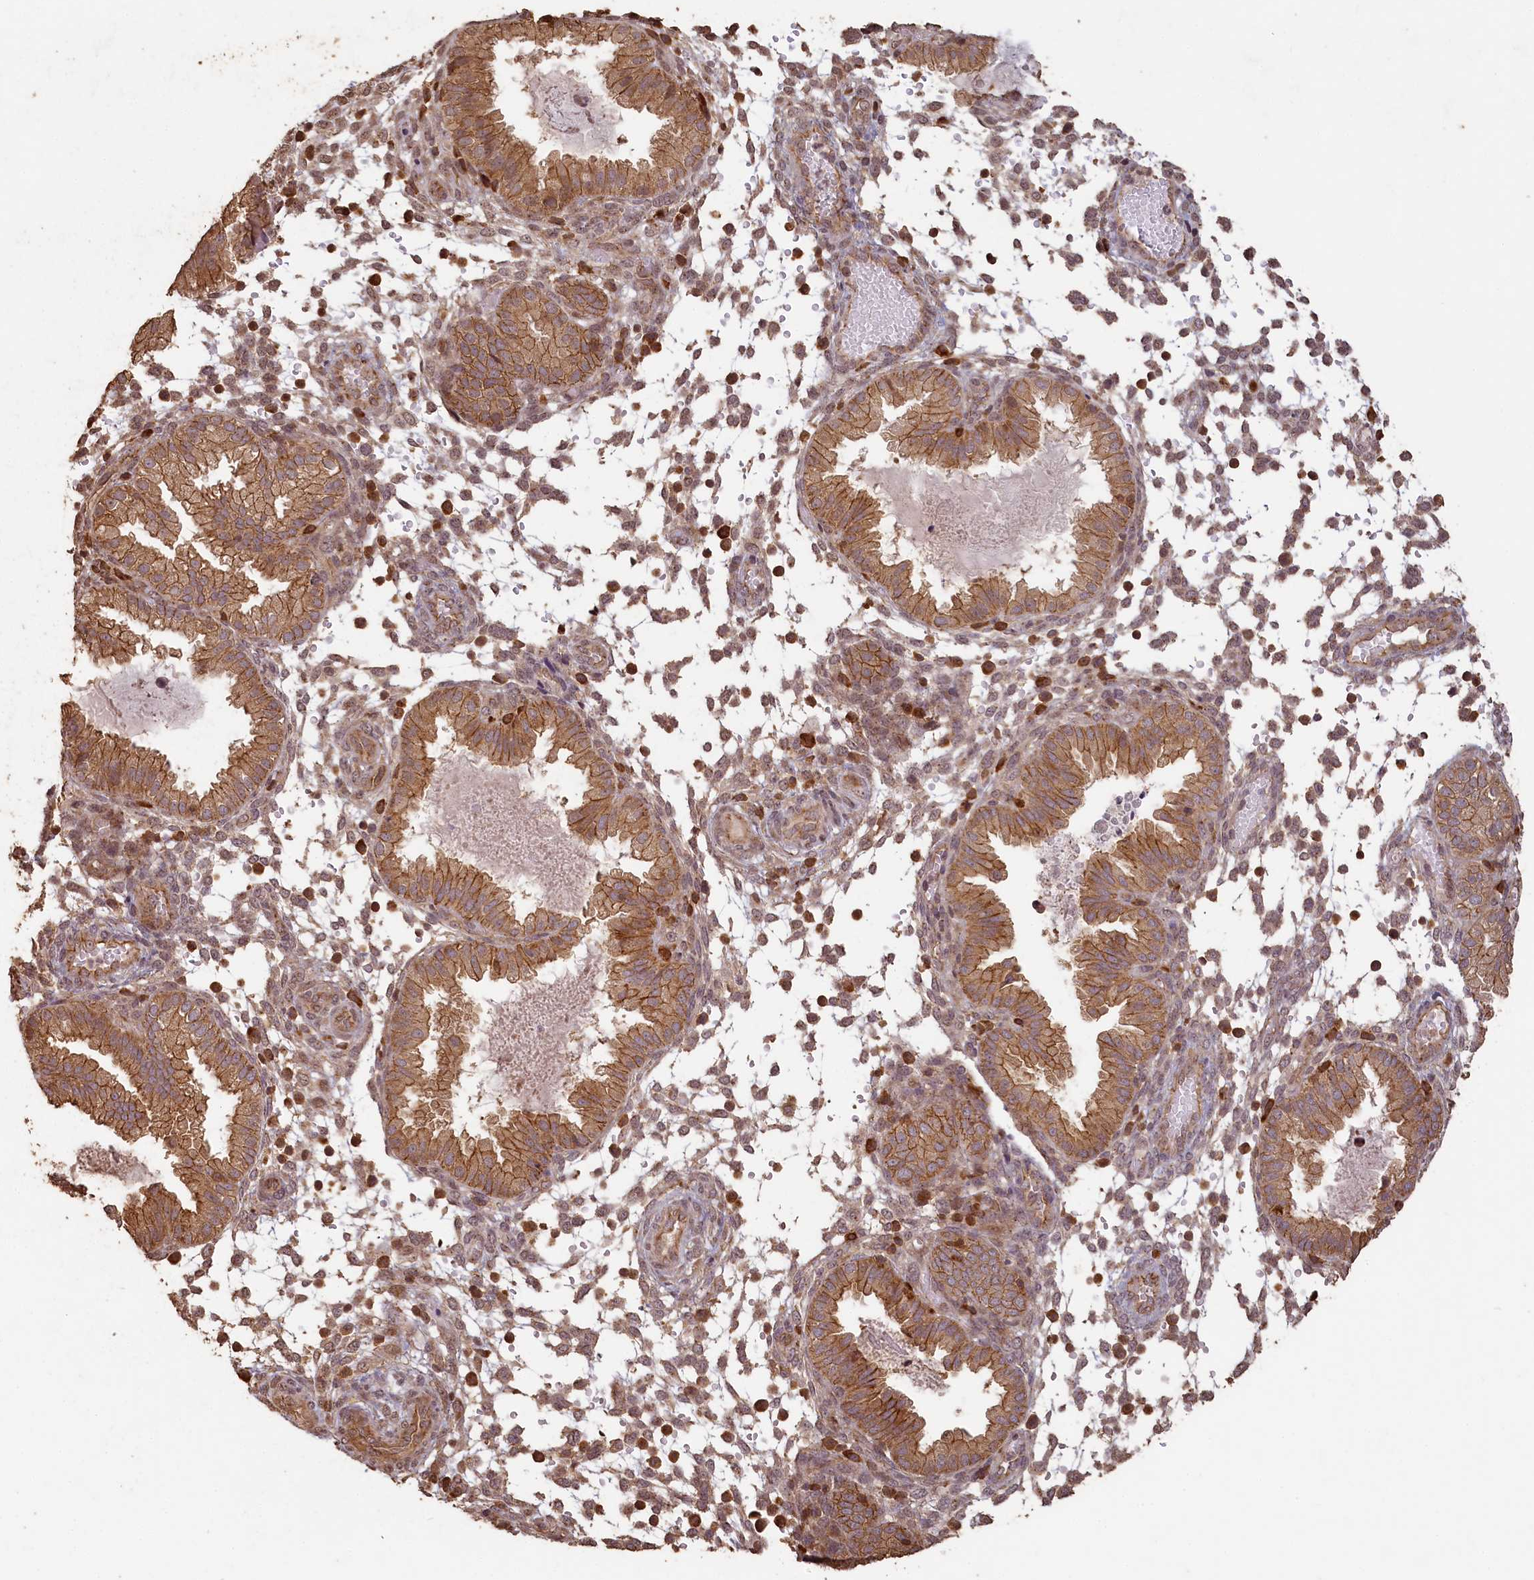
{"staining": {"intensity": "weak", "quantity": "25%-75%", "location": "cytoplasmic/membranous"}, "tissue": "endometrium", "cell_type": "Cells in endometrial stroma", "image_type": "normal", "snomed": [{"axis": "morphology", "description": "Normal tissue, NOS"}, {"axis": "topography", "description": "Endometrium"}], "caption": "Endometrium stained with DAB immunohistochemistry demonstrates low levels of weak cytoplasmic/membranous expression in approximately 25%-75% of cells in endometrial stroma. The protein is shown in brown color, while the nuclei are stained blue.", "gene": "MADD", "patient": {"sex": "female", "age": 33}}